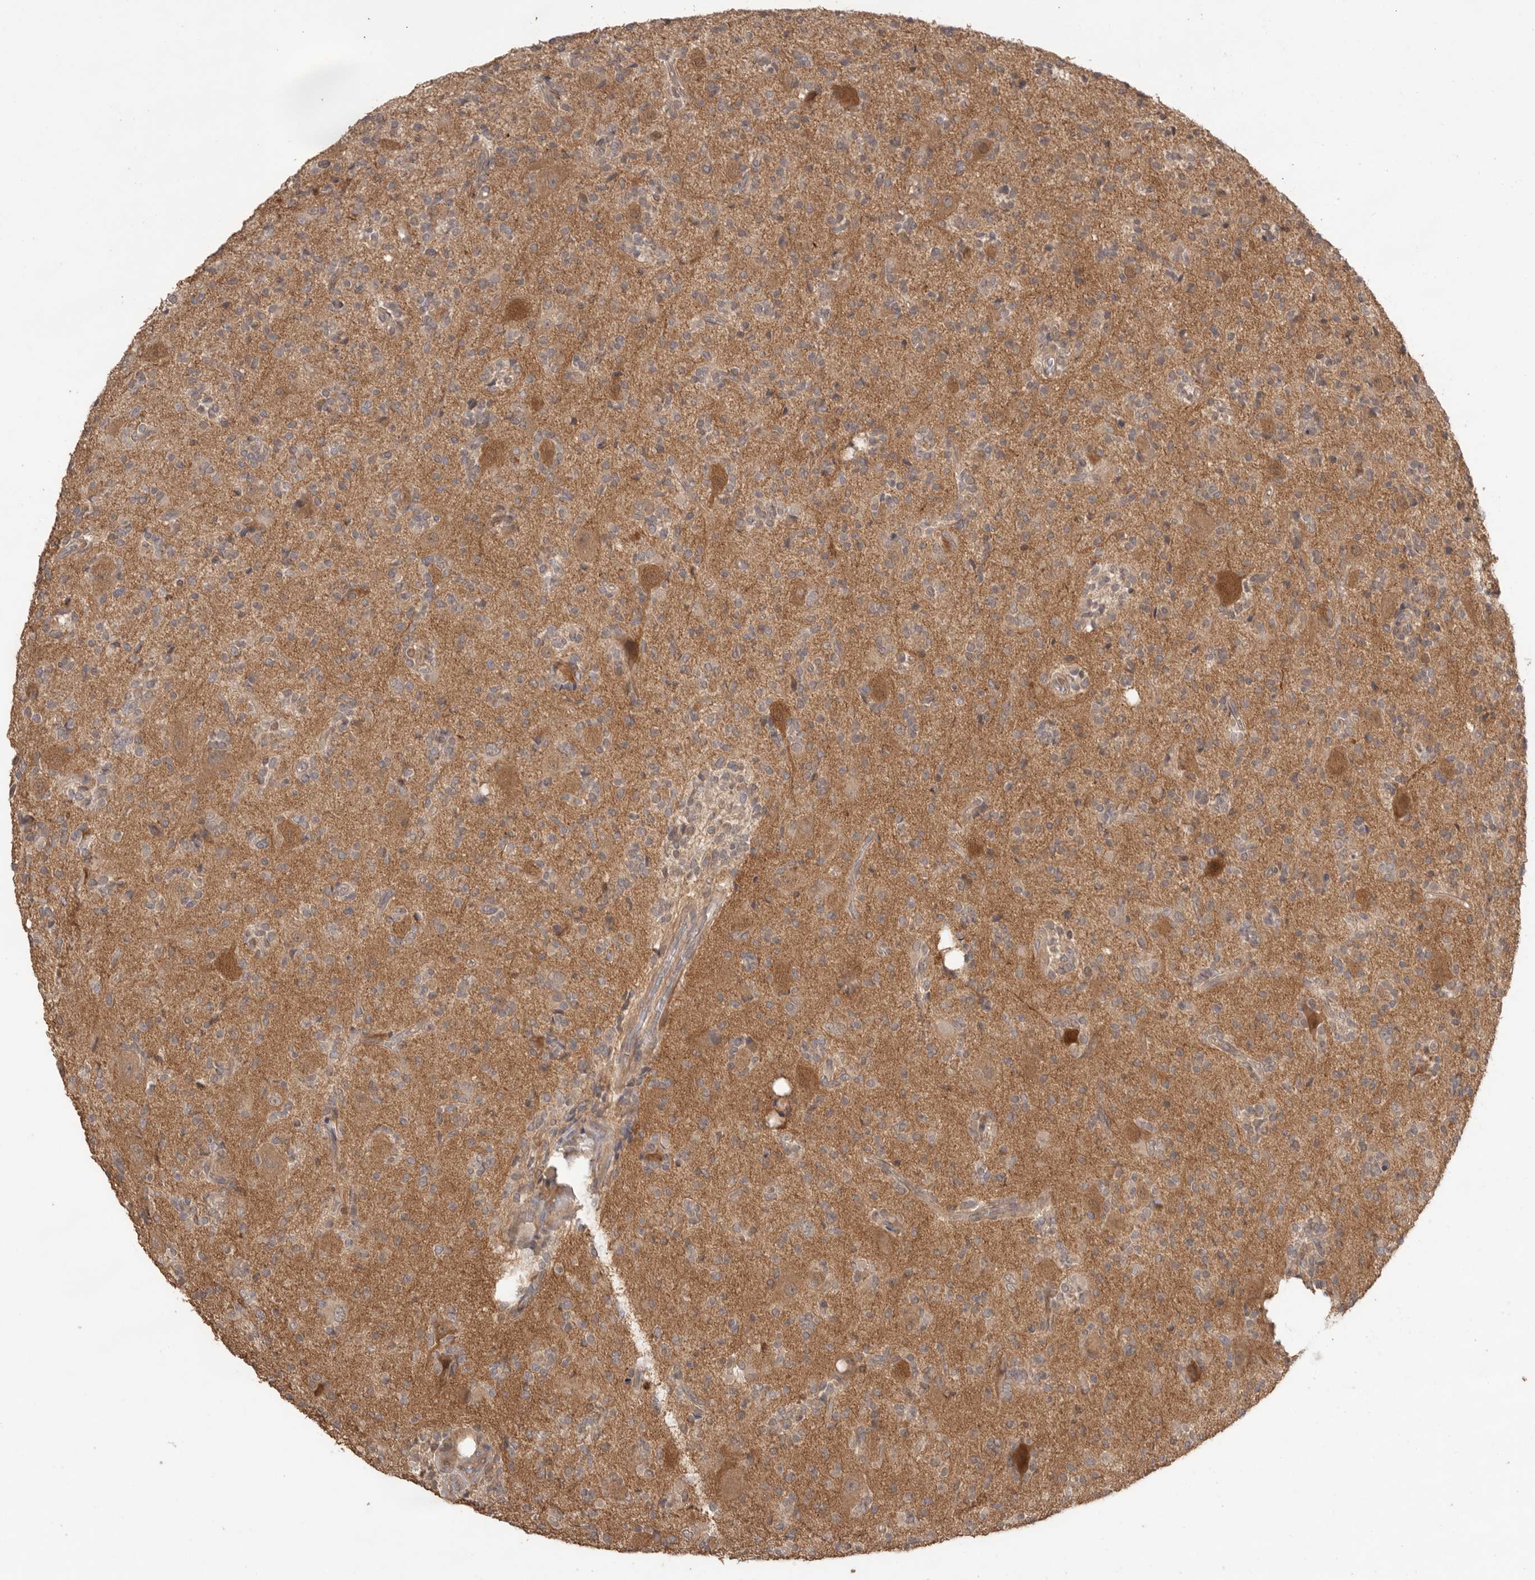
{"staining": {"intensity": "negative", "quantity": "none", "location": "none"}, "tissue": "glioma", "cell_type": "Tumor cells", "image_type": "cancer", "snomed": [{"axis": "morphology", "description": "Glioma, malignant, High grade"}, {"axis": "topography", "description": "Brain"}], "caption": "Protein analysis of malignant glioma (high-grade) exhibits no significant positivity in tumor cells. (IHC, brightfield microscopy, high magnification).", "gene": "MAP2K1", "patient": {"sex": "male", "age": 34}}